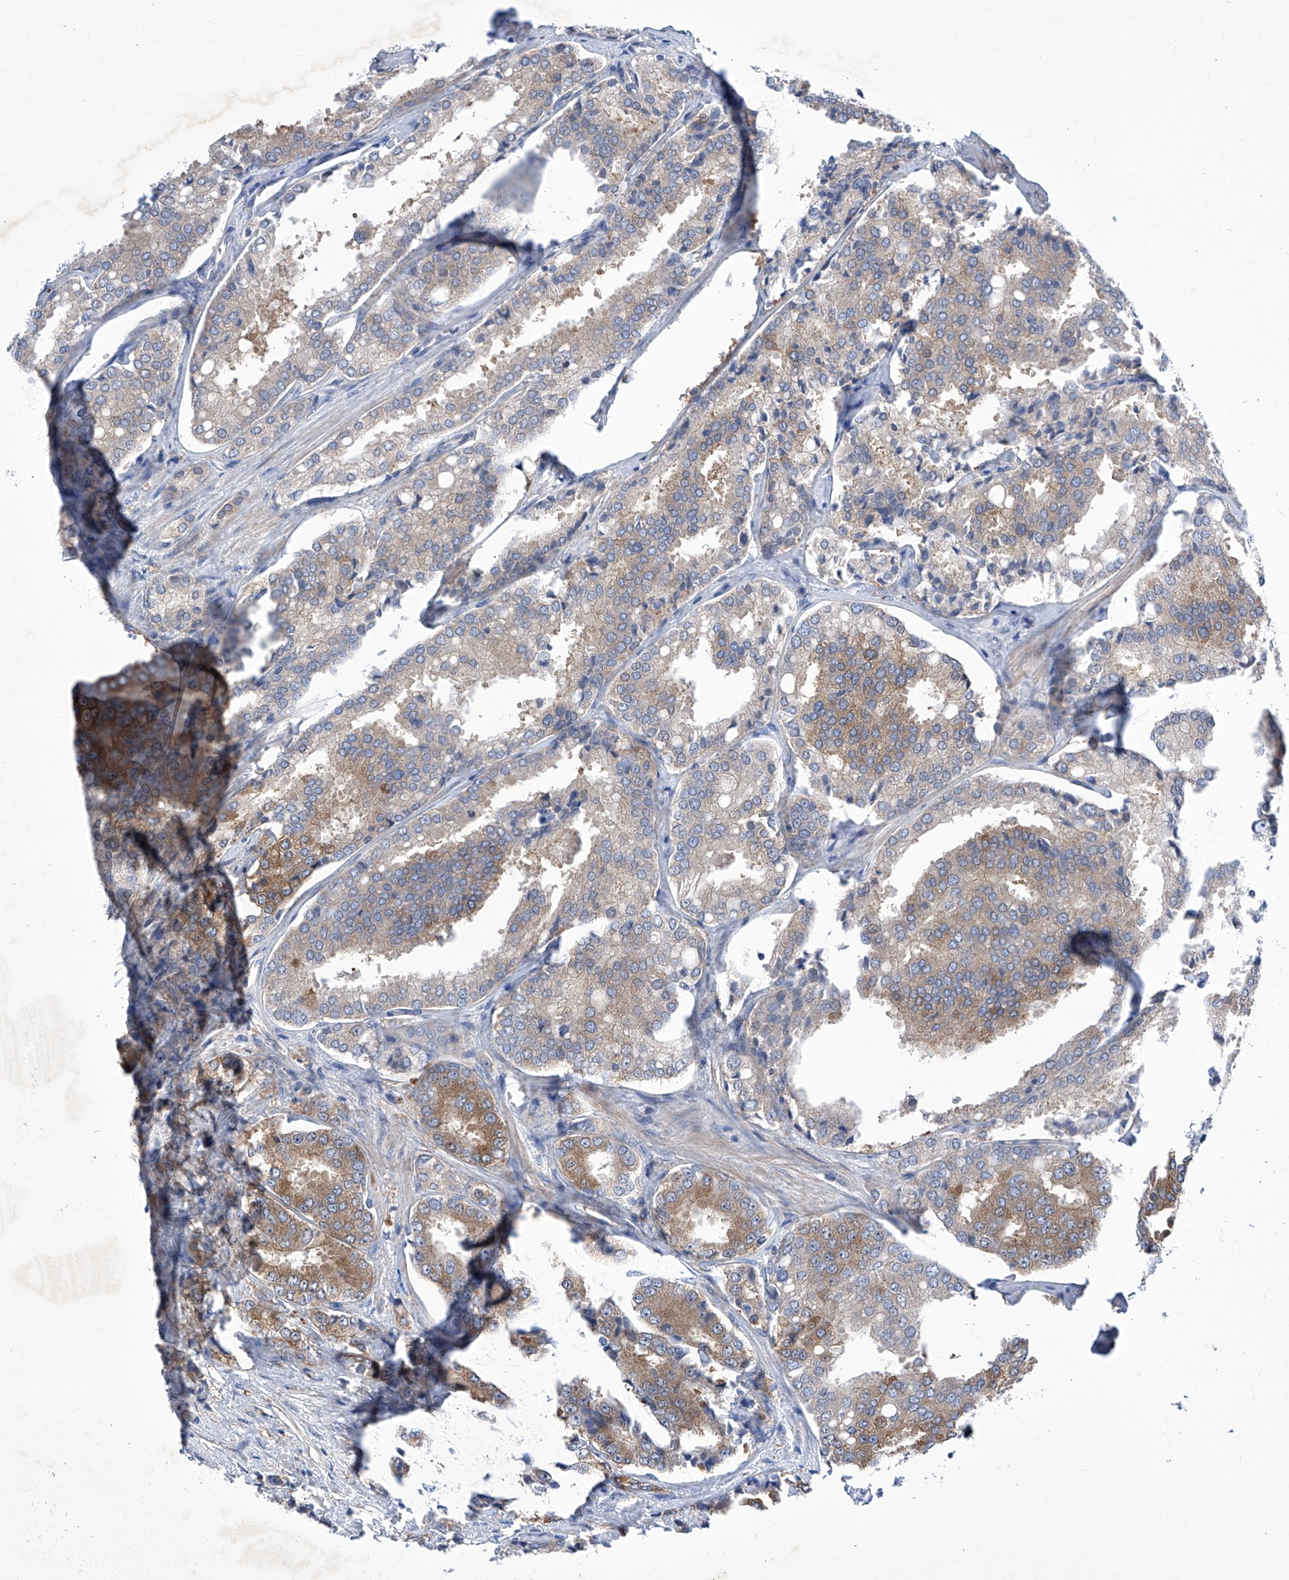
{"staining": {"intensity": "moderate", "quantity": "<25%", "location": "cytoplasmic/membranous"}, "tissue": "prostate cancer", "cell_type": "Tumor cells", "image_type": "cancer", "snomed": [{"axis": "morphology", "description": "Adenocarcinoma, High grade"}, {"axis": "topography", "description": "Prostate"}], "caption": "About <25% of tumor cells in human prostate cancer (high-grade adenocarcinoma) demonstrate moderate cytoplasmic/membranous protein expression as visualized by brown immunohistochemical staining.", "gene": "SRBD1", "patient": {"sex": "male", "age": 50}}